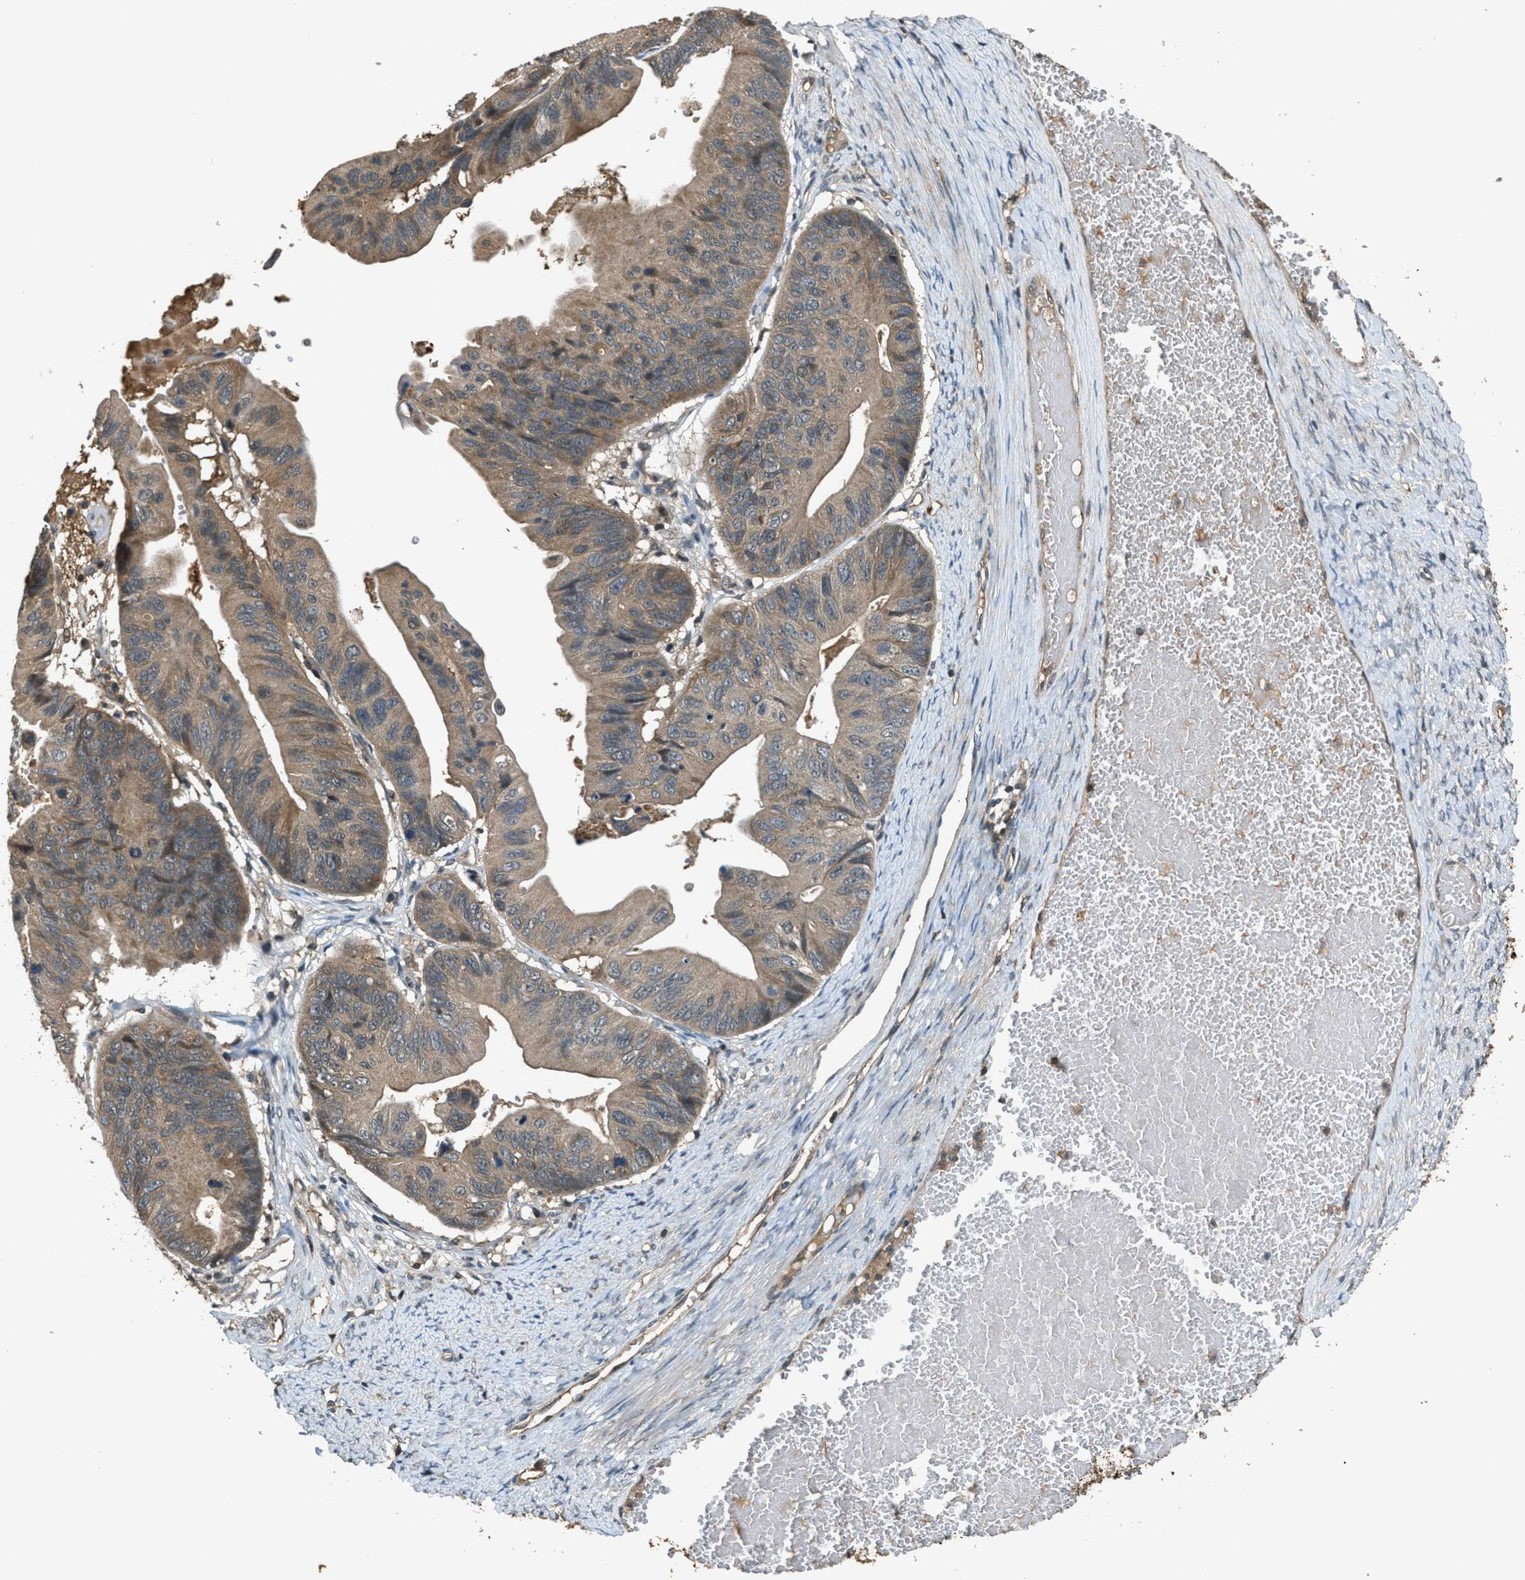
{"staining": {"intensity": "moderate", "quantity": ">75%", "location": "cytoplasmic/membranous"}, "tissue": "ovarian cancer", "cell_type": "Tumor cells", "image_type": "cancer", "snomed": [{"axis": "morphology", "description": "Cystadenocarcinoma, mucinous, NOS"}, {"axis": "topography", "description": "Ovary"}], "caption": "IHC image of neoplastic tissue: mucinous cystadenocarcinoma (ovarian) stained using immunohistochemistry exhibits medium levels of moderate protein expression localized specifically in the cytoplasmic/membranous of tumor cells, appearing as a cytoplasmic/membranous brown color.", "gene": "DUSP6", "patient": {"sex": "female", "age": 61}}